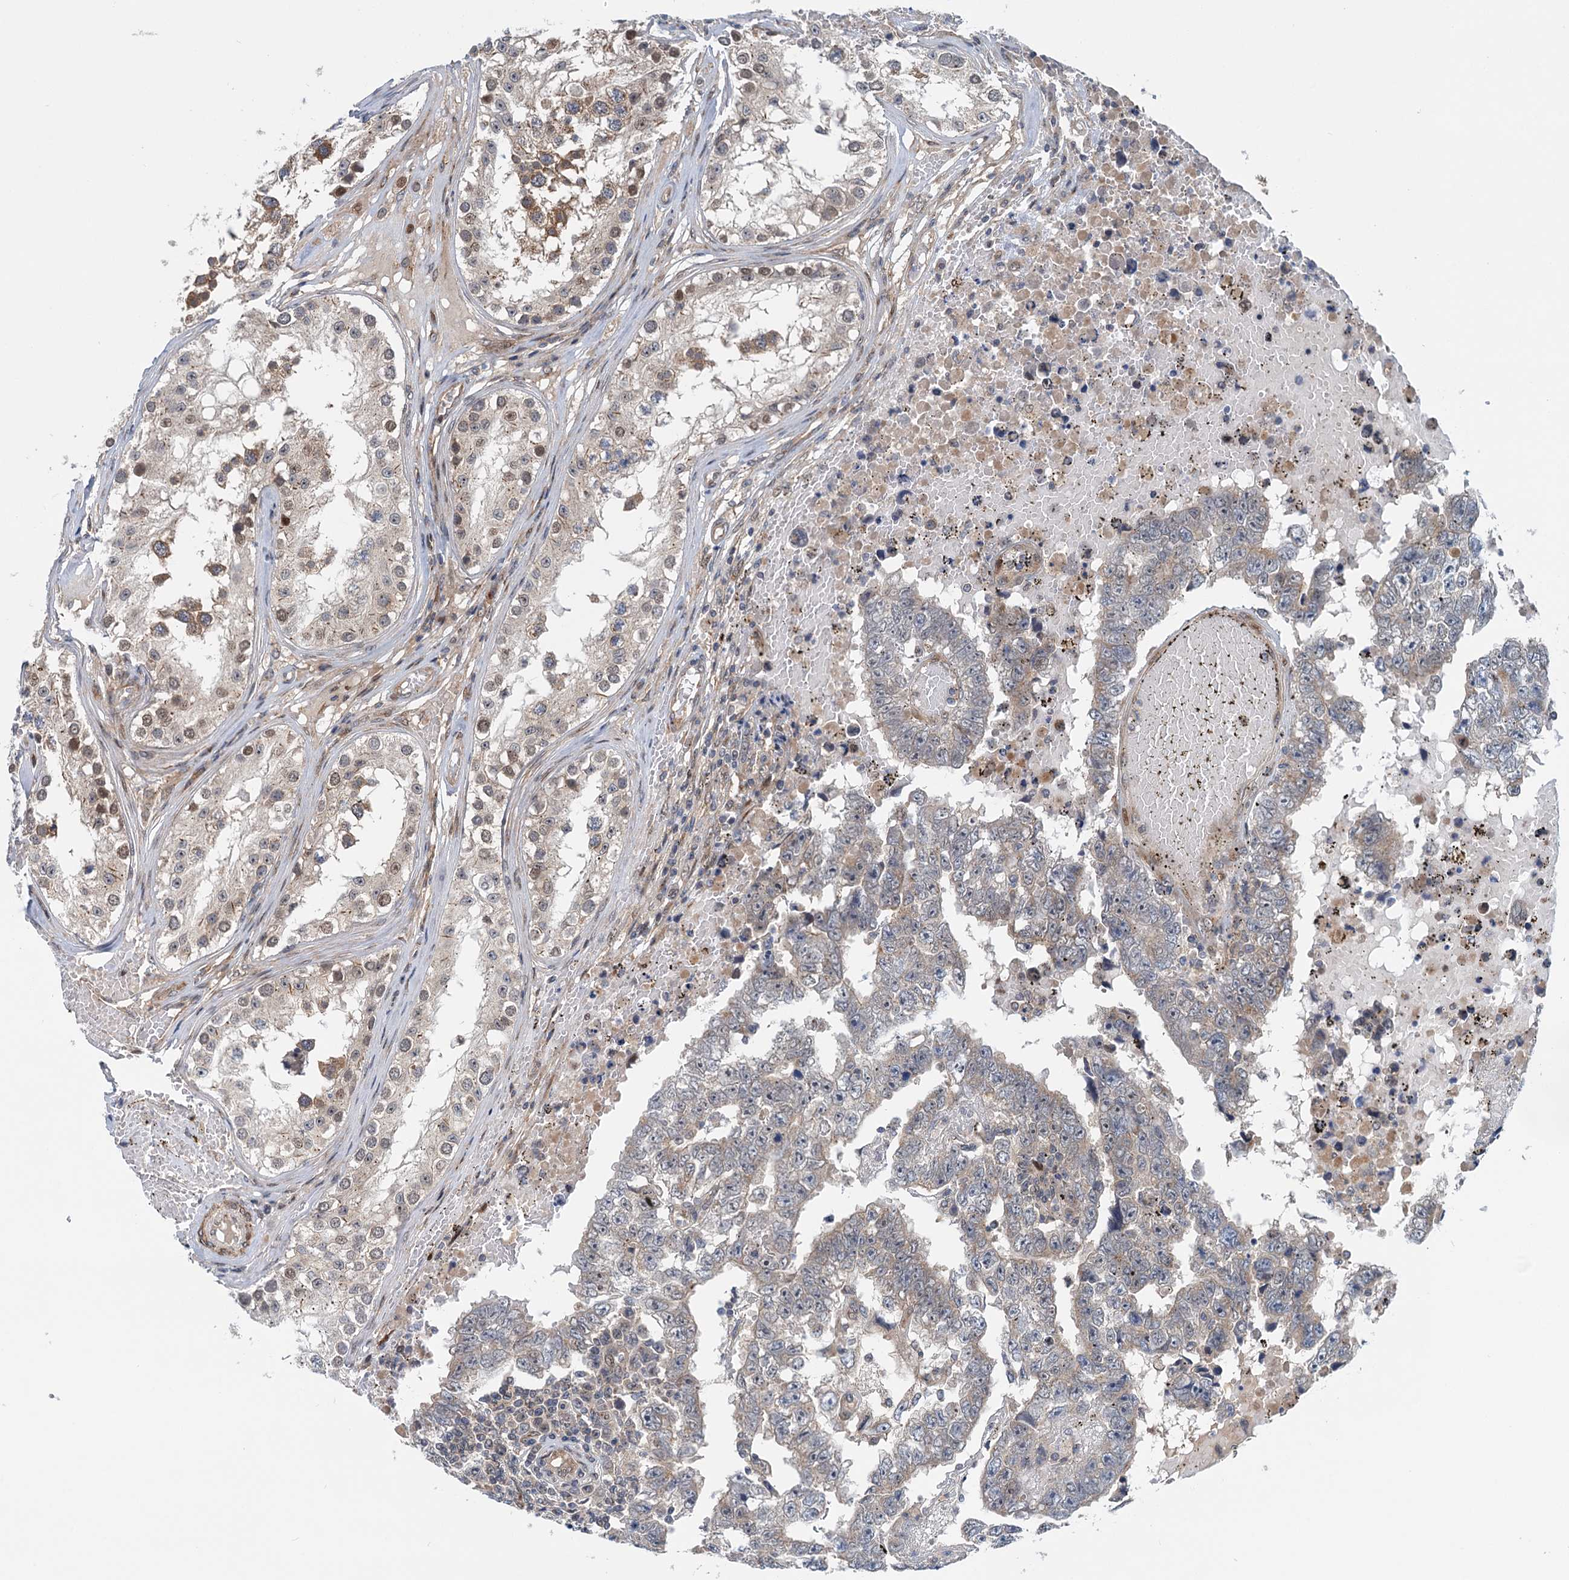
{"staining": {"intensity": "weak", "quantity": "25%-75%", "location": "cytoplasmic/membranous"}, "tissue": "testis cancer", "cell_type": "Tumor cells", "image_type": "cancer", "snomed": [{"axis": "morphology", "description": "Carcinoma, Embryonal, NOS"}, {"axis": "topography", "description": "Testis"}], "caption": "Approximately 25%-75% of tumor cells in human embryonal carcinoma (testis) display weak cytoplasmic/membranous protein positivity as visualized by brown immunohistochemical staining.", "gene": "DYNC2I2", "patient": {"sex": "male", "age": 25}}